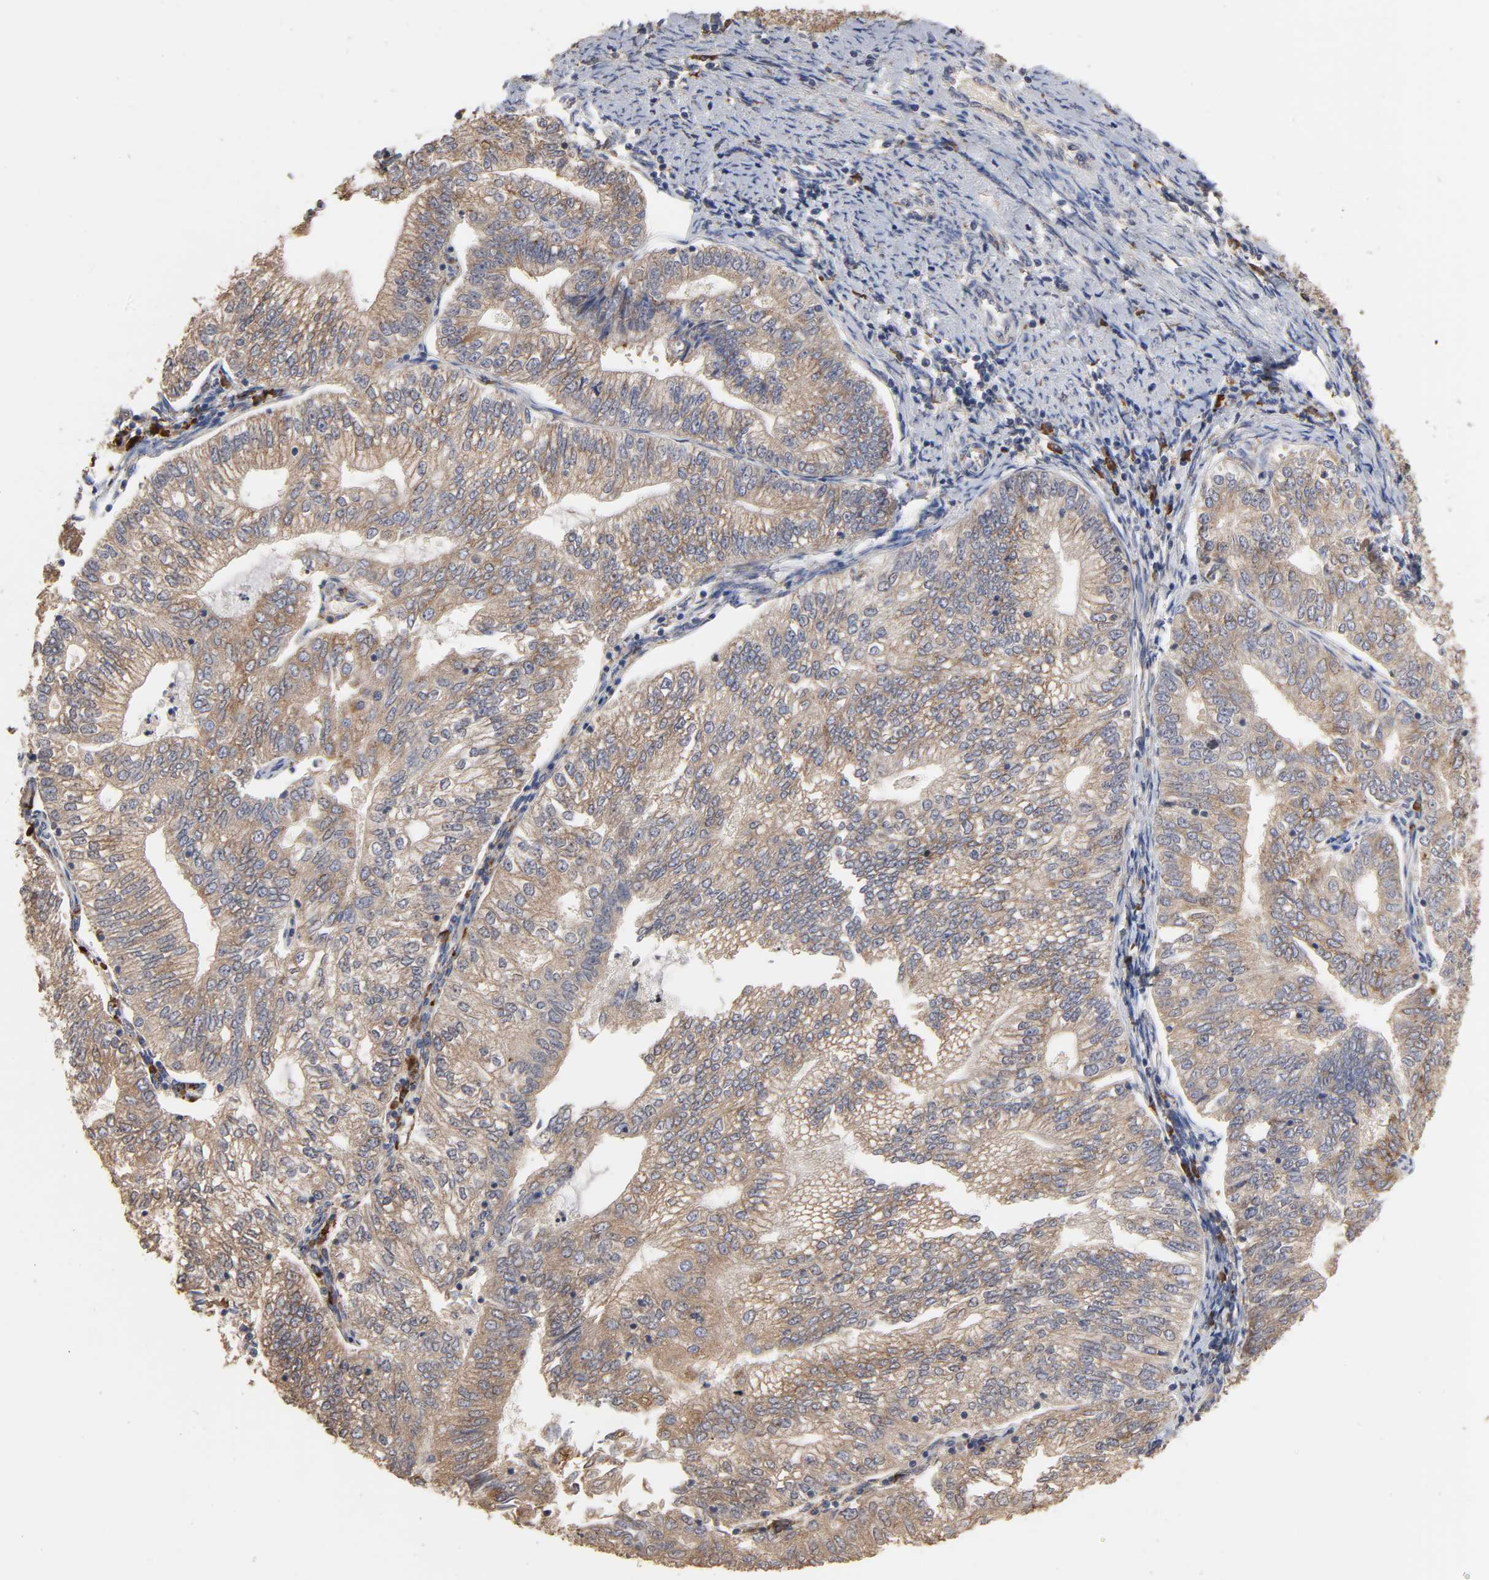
{"staining": {"intensity": "weak", "quantity": ">75%", "location": "cytoplasmic/membranous"}, "tissue": "endometrial cancer", "cell_type": "Tumor cells", "image_type": "cancer", "snomed": [{"axis": "morphology", "description": "Adenocarcinoma, NOS"}, {"axis": "topography", "description": "Endometrium"}], "caption": "Protein staining by immunohistochemistry demonstrates weak cytoplasmic/membranous expression in approximately >75% of tumor cells in endometrial cancer.", "gene": "EIF4G2", "patient": {"sex": "female", "age": 69}}